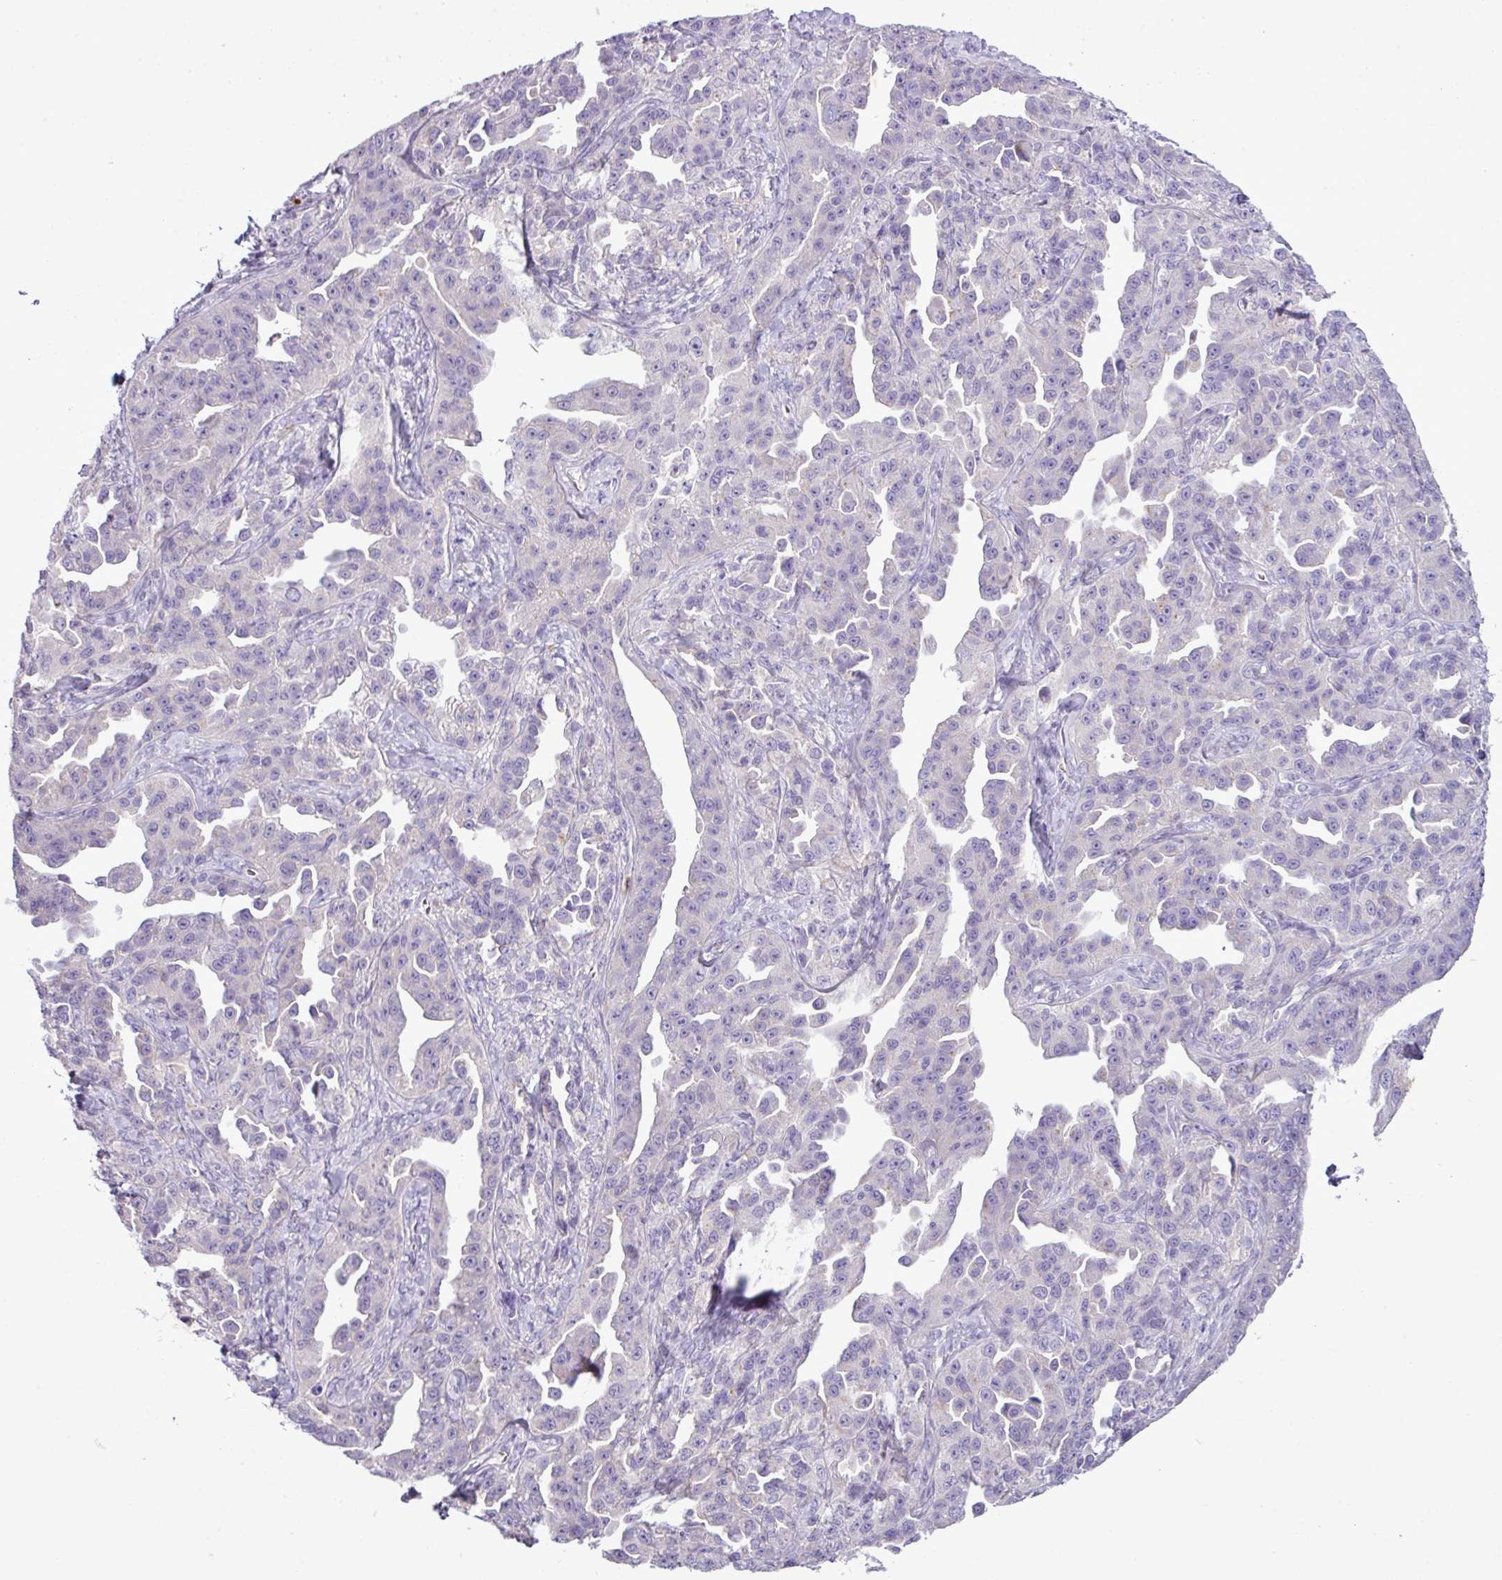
{"staining": {"intensity": "negative", "quantity": "none", "location": "none"}, "tissue": "ovarian cancer", "cell_type": "Tumor cells", "image_type": "cancer", "snomed": [{"axis": "morphology", "description": "Cystadenocarcinoma, serous, NOS"}, {"axis": "topography", "description": "Ovary"}], "caption": "Immunohistochemistry photomicrograph of ovarian serous cystadenocarcinoma stained for a protein (brown), which exhibits no staining in tumor cells.", "gene": "ZSCAN5A", "patient": {"sex": "female", "age": 75}}